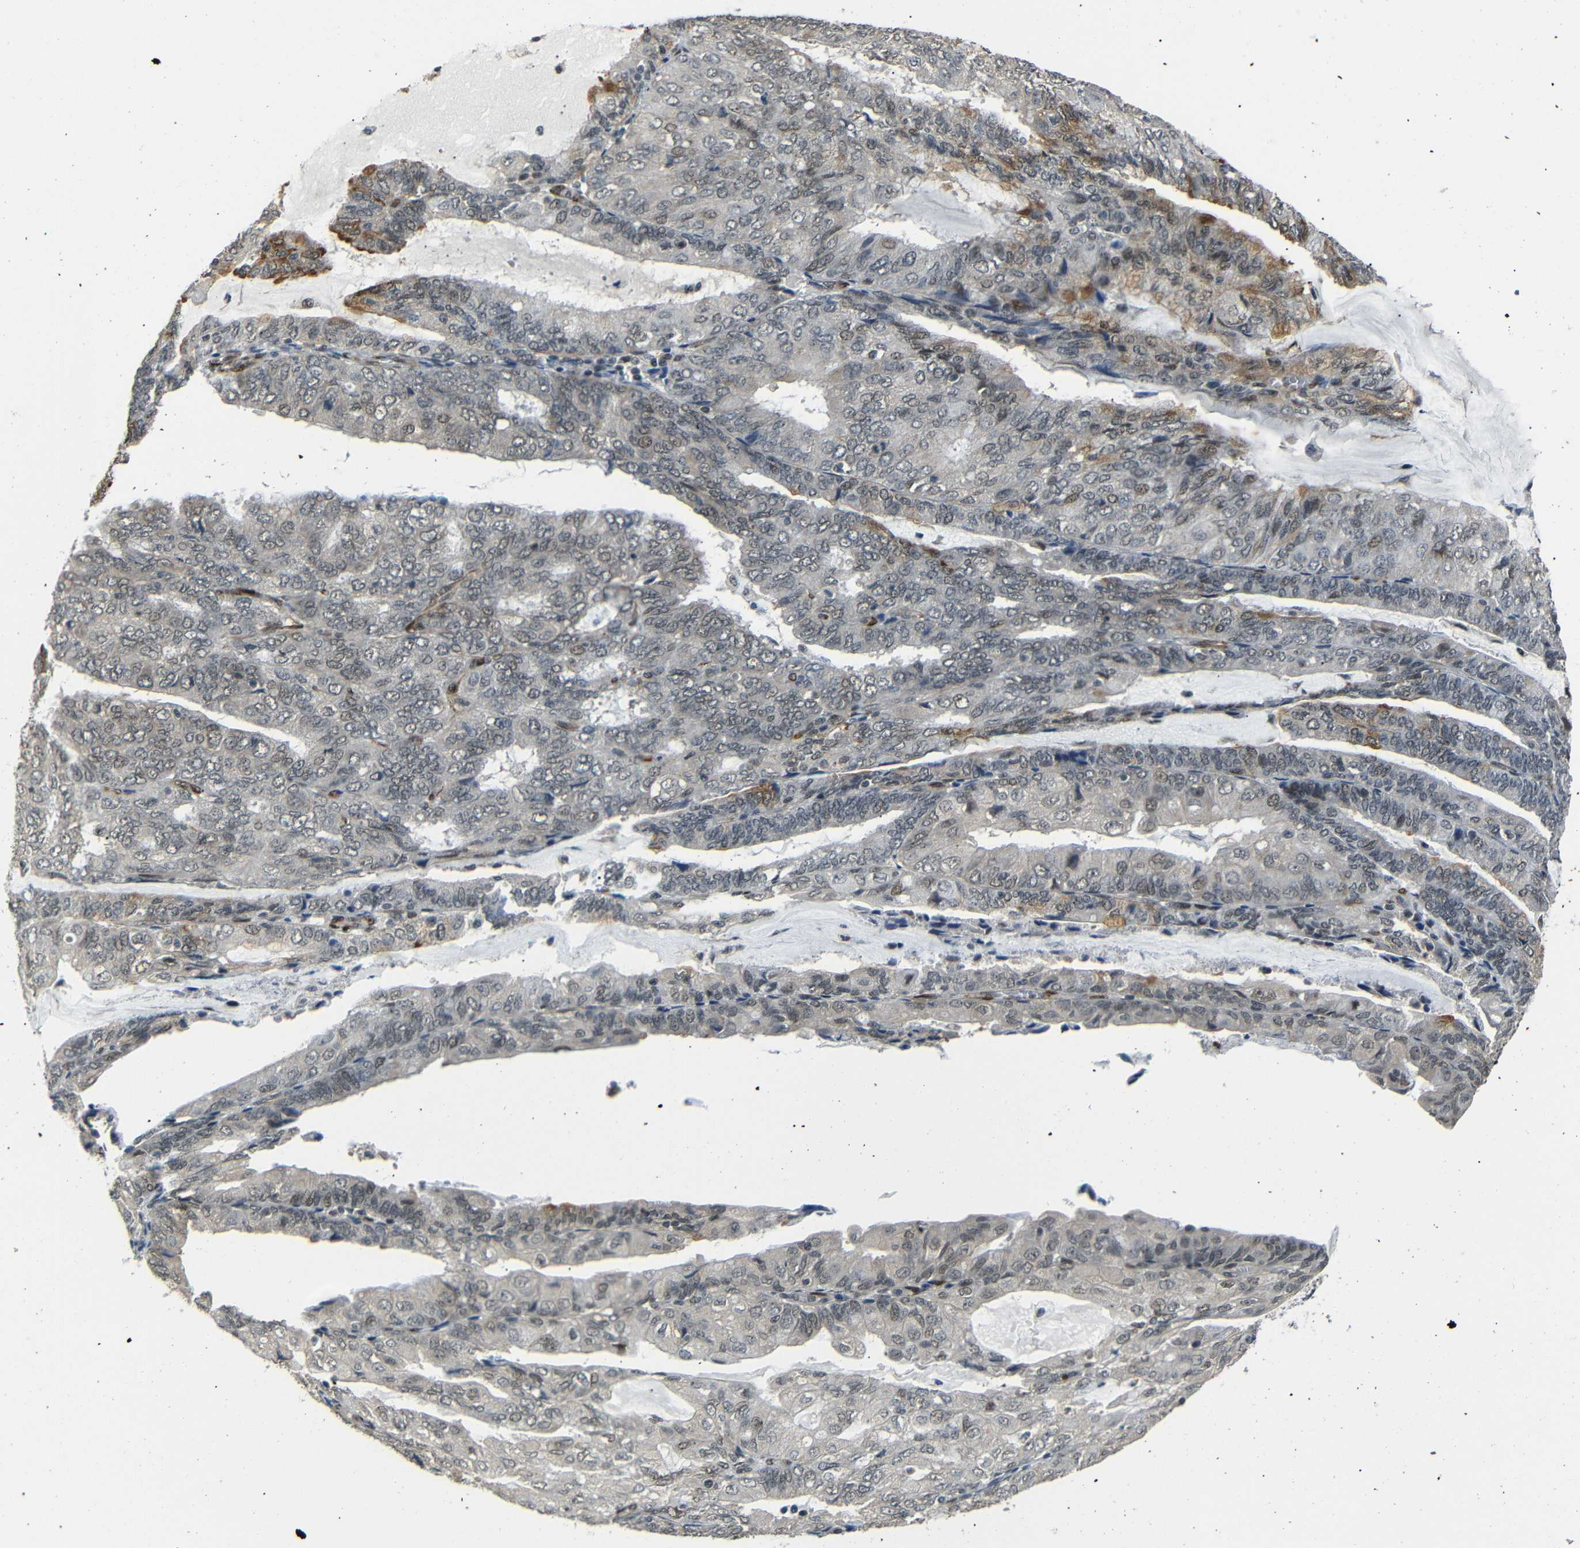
{"staining": {"intensity": "weak", "quantity": "25%-75%", "location": "nuclear"}, "tissue": "endometrial cancer", "cell_type": "Tumor cells", "image_type": "cancer", "snomed": [{"axis": "morphology", "description": "Adenocarcinoma, NOS"}, {"axis": "topography", "description": "Endometrium"}], "caption": "This photomicrograph displays IHC staining of human endometrial cancer (adenocarcinoma), with low weak nuclear expression in approximately 25%-75% of tumor cells.", "gene": "TBX2", "patient": {"sex": "female", "age": 81}}